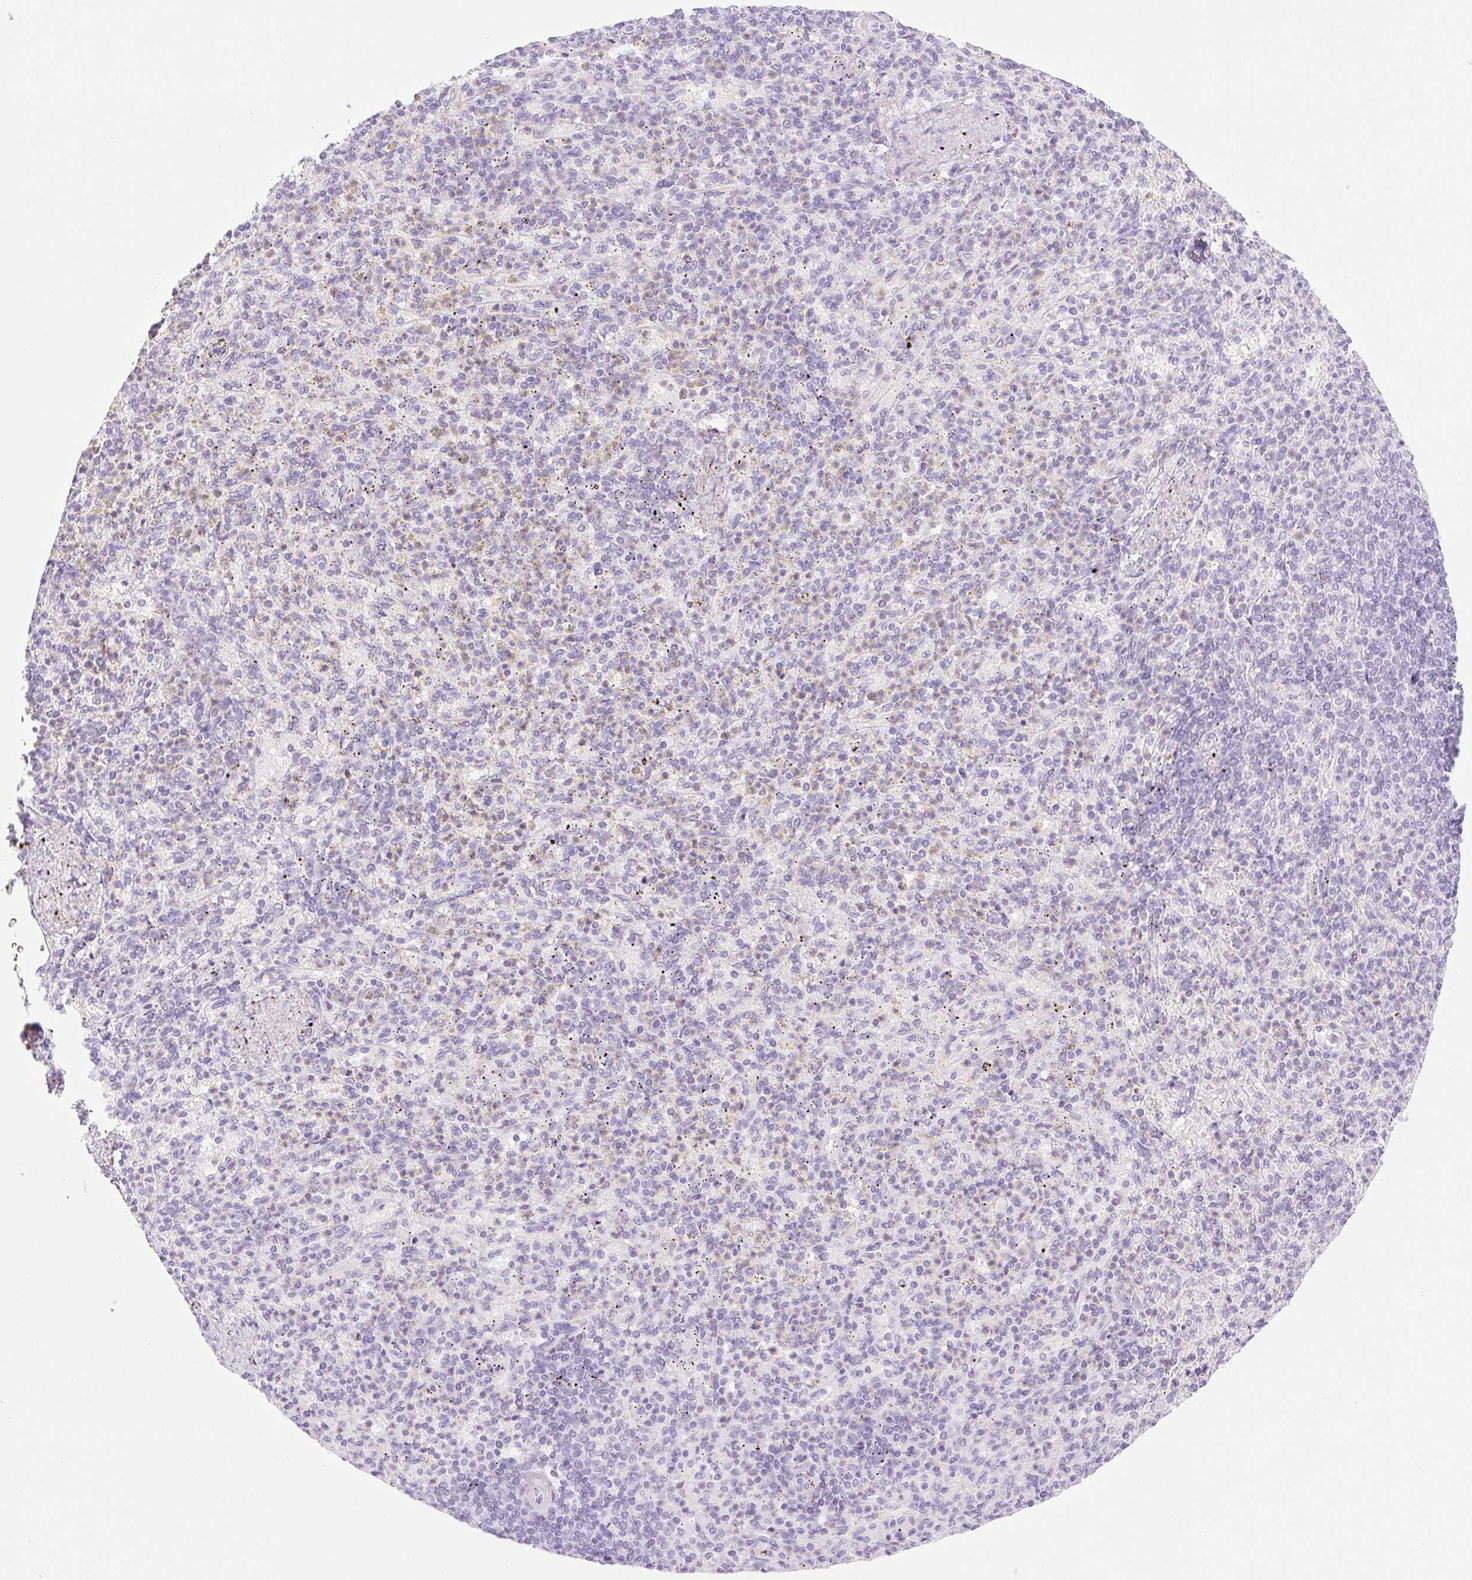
{"staining": {"intensity": "negative", "quantity": "none", "location": "none"}, "tissue": "spleen", "cell_type": "Cells in red pulp", "image_type": "normal", "snomed": [{"axis": "morphology", "description": "Normal tissue, NOS"}, {"axis": "topography", "description": "Spleen"}], "caption": "Spleen was stained to show a protein in brown. There is no significant expression in cells in red pulp. (Brightfield microscopy of DAB (3,3'-diaminobenzidine) immunohistochemistry at high magnification).", "gene": "SPRR4", "patient": {"sex": "female", "age": 74}}